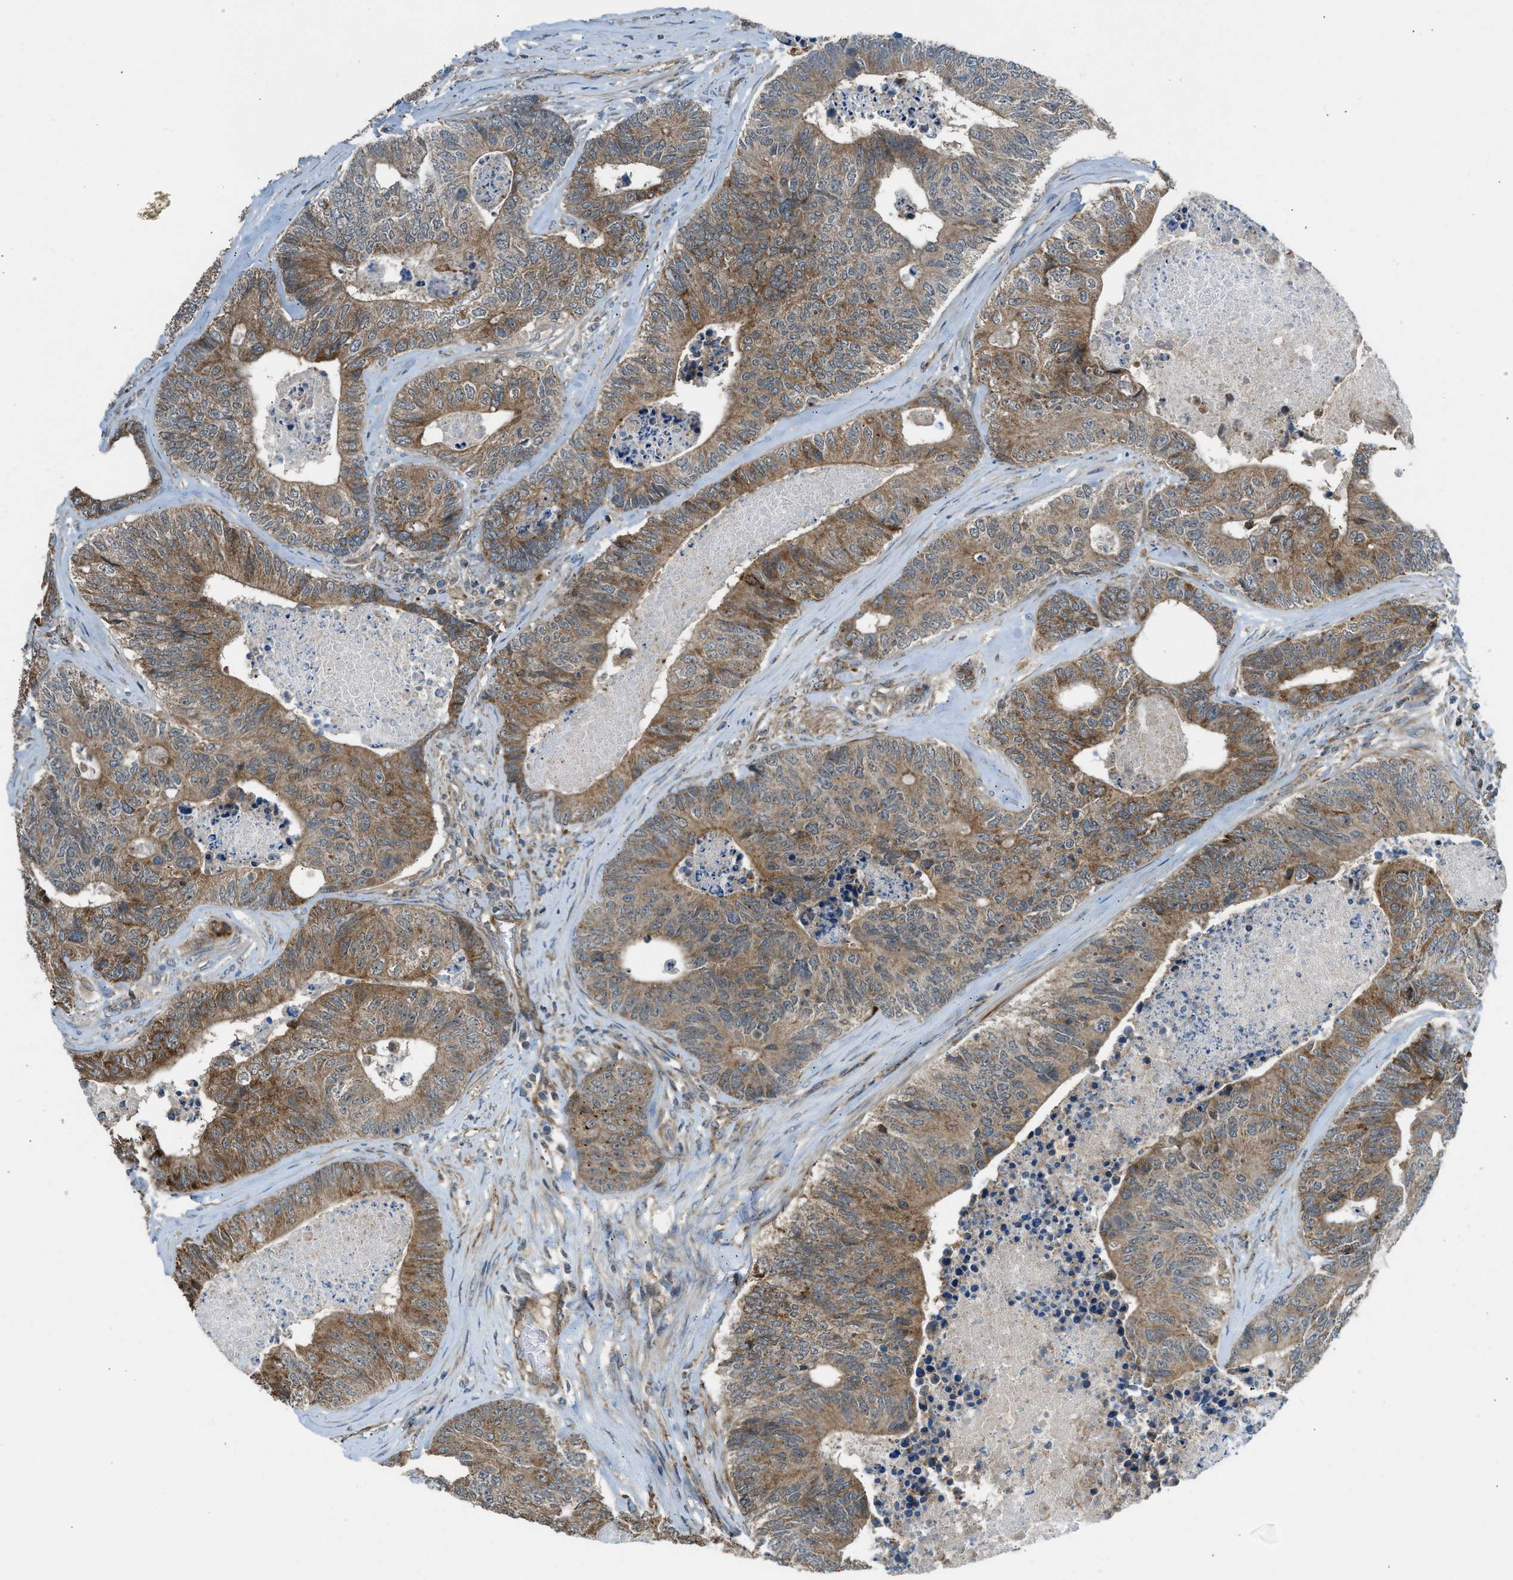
{"staining": {"intensity": "moderate", "quantity": ">75%", "location": "cytoplasmic/membranous"}, "tissue": "colorectal cancer", "cell_type": "Tumor cells", "image_type": "cancer", "snomed": [{"axis": "morphology", "description": "Adenocarcinoma, NOS"}, {"axis": "topography", "description": "Colon"}], "caption": "Immunohistochemical staining of human colorectal cancer shows moderate cytoplasmic/membranous protein positivity in about >75% of tumor cells.", "gene": "SESN2", "patient": {"sex": "female", "age": 67}}